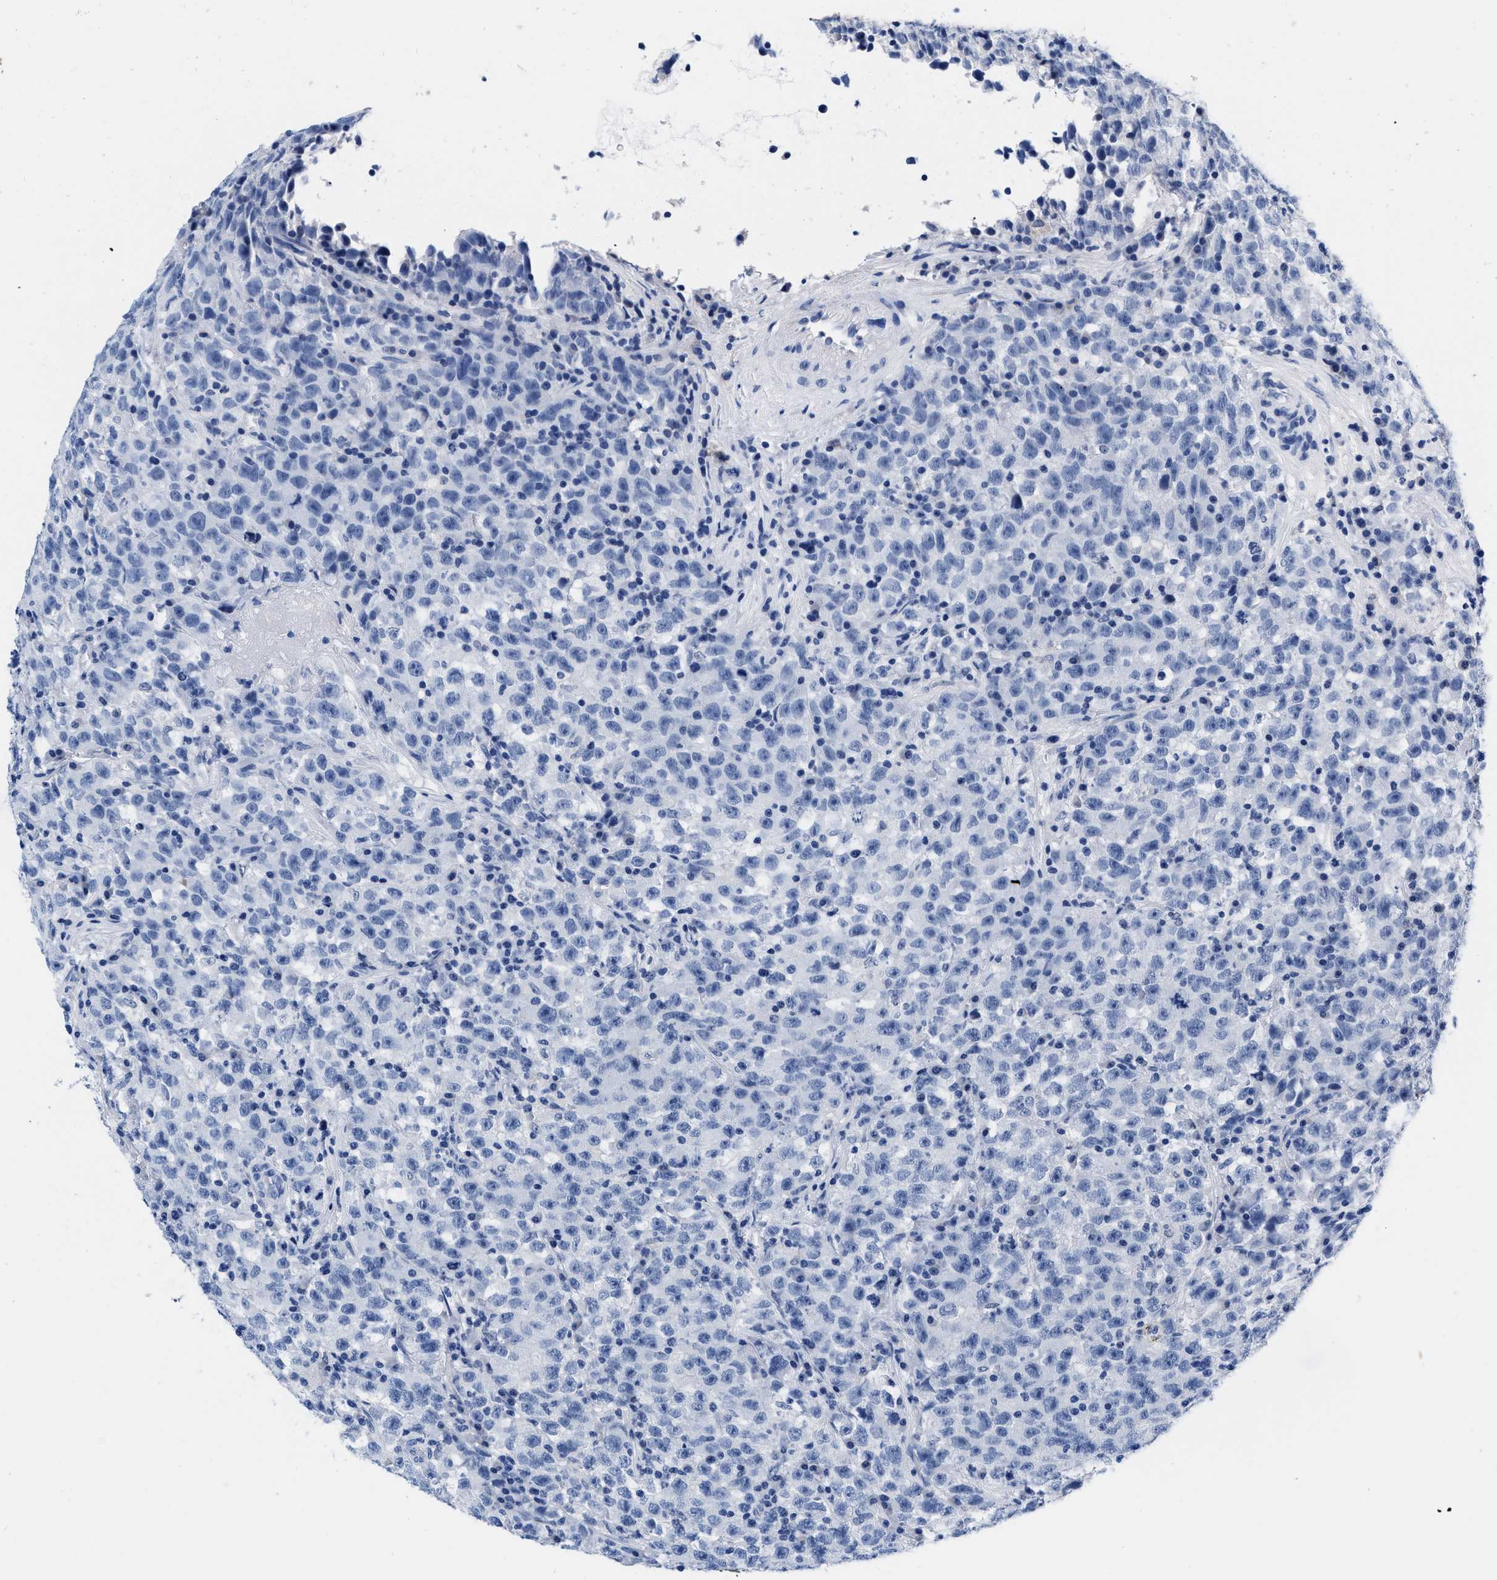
{"staining": {"intensity": "negative", "quantity": "none", "location": "none"}, "tissue": "testis cancer", "cell_type": "Tumor cells", "image_type": "cancer", "snomed": [{"axis": "morphology", "description": "Seminoma, NOS"}, {"axis": "topography", "description": "Testis"}], "caption": "Micrograph shows no protein staining in tumor cells of testis cancer (seminoma) tissue.", "gene": "CER1", "patient": {"sex": "male", "age": 22}}